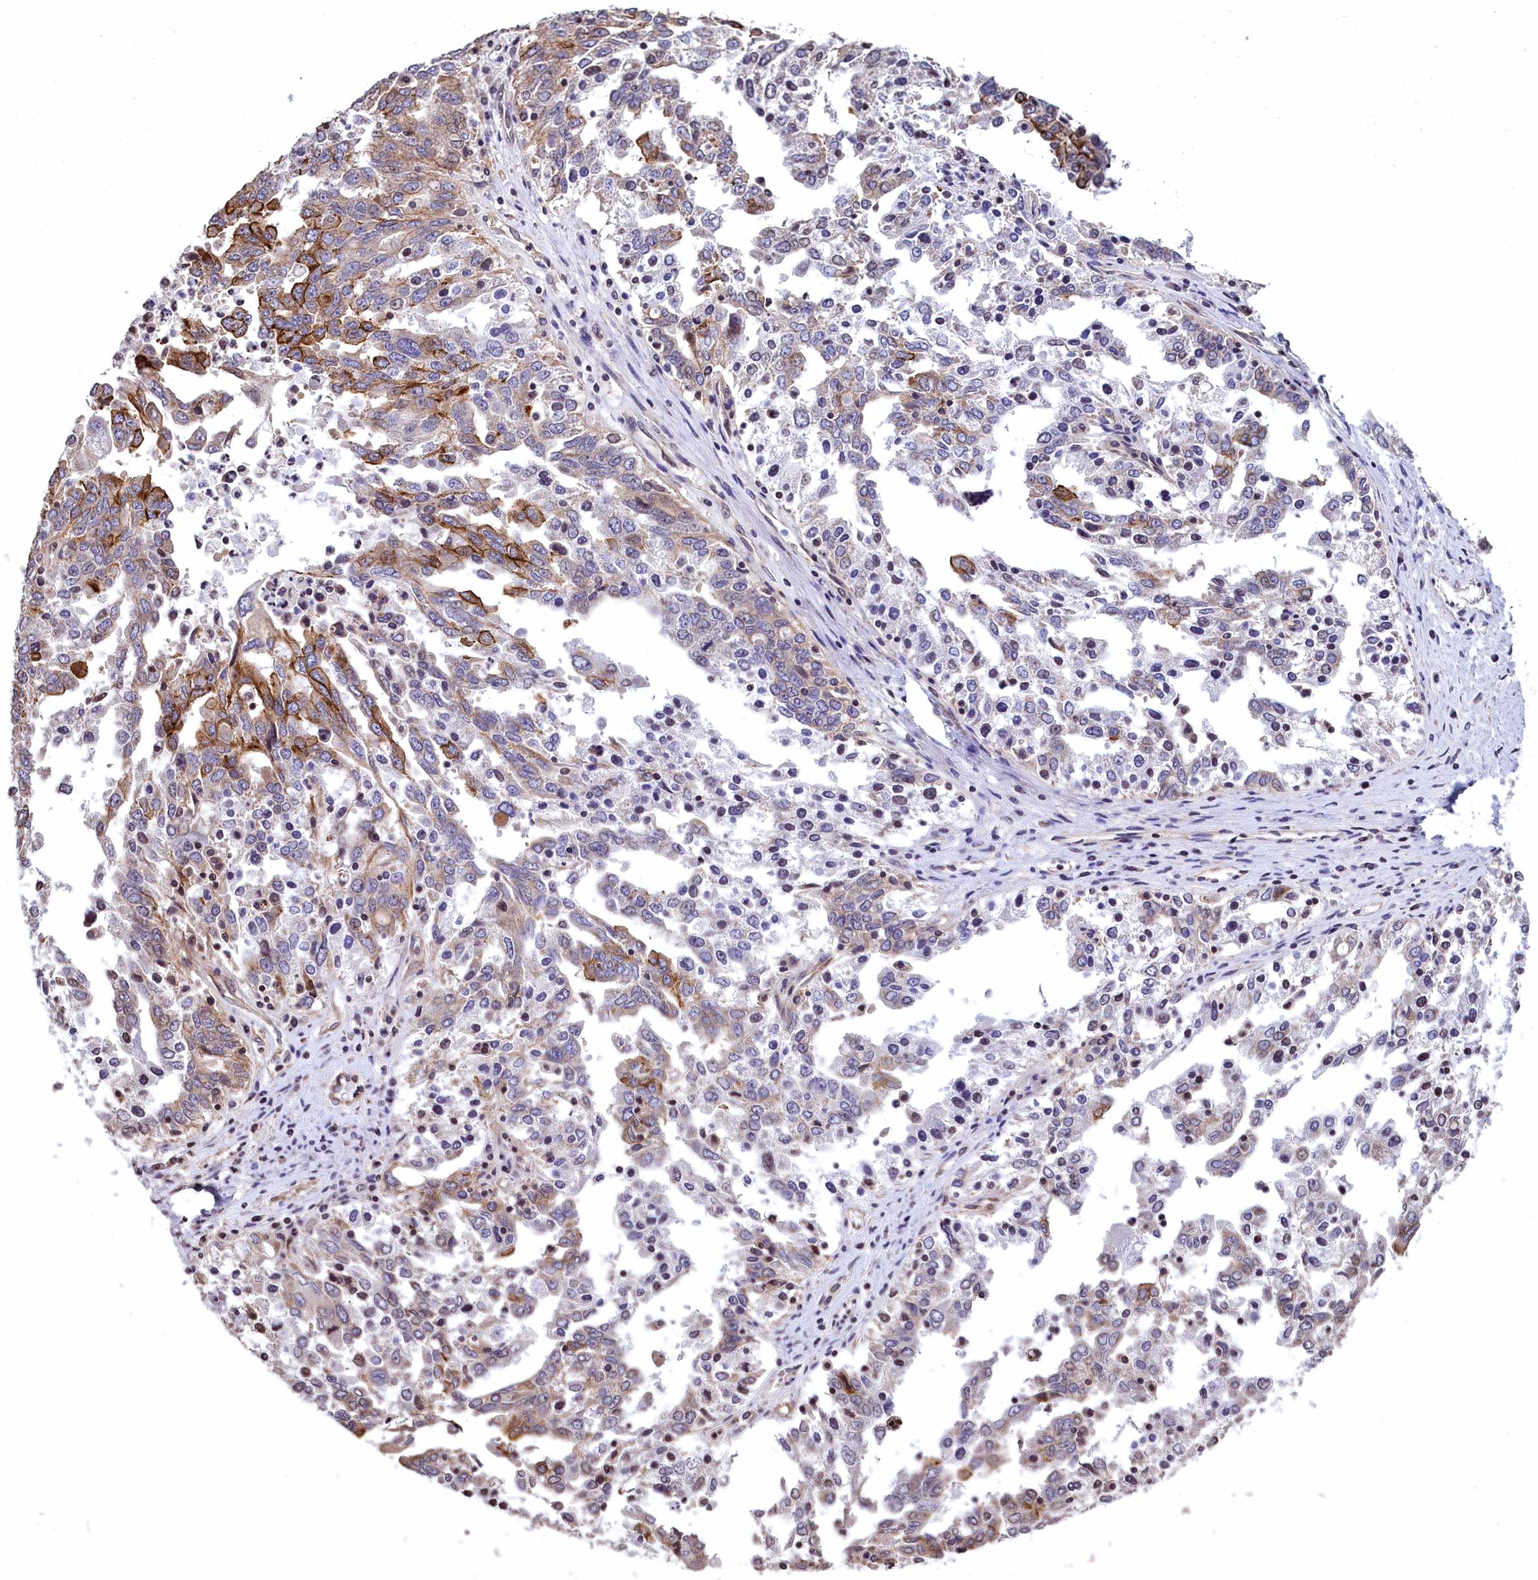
{"staining": {"intensity": "moderate", "quantity": "25%-75%", "location": "cytoplasmic/membranous"}, "tissue": "ovarian cancer", "cell_type": "Tumor cells", "image_type": "cancer", "snomed": [{"axis": "morphology", "description": "Carcinoma, endometroid"}, {"axis": "topography", "description": "Ovary"}], "caption": "DAB immunohistochemical staining of ovarian endometroid carcinoma reveals moderate cytoplasmic/membranous protein staining in about 25%-75% of tumor cells.", "gene": "ZNF2", "patient": {"sex": "female", "age": 62}}